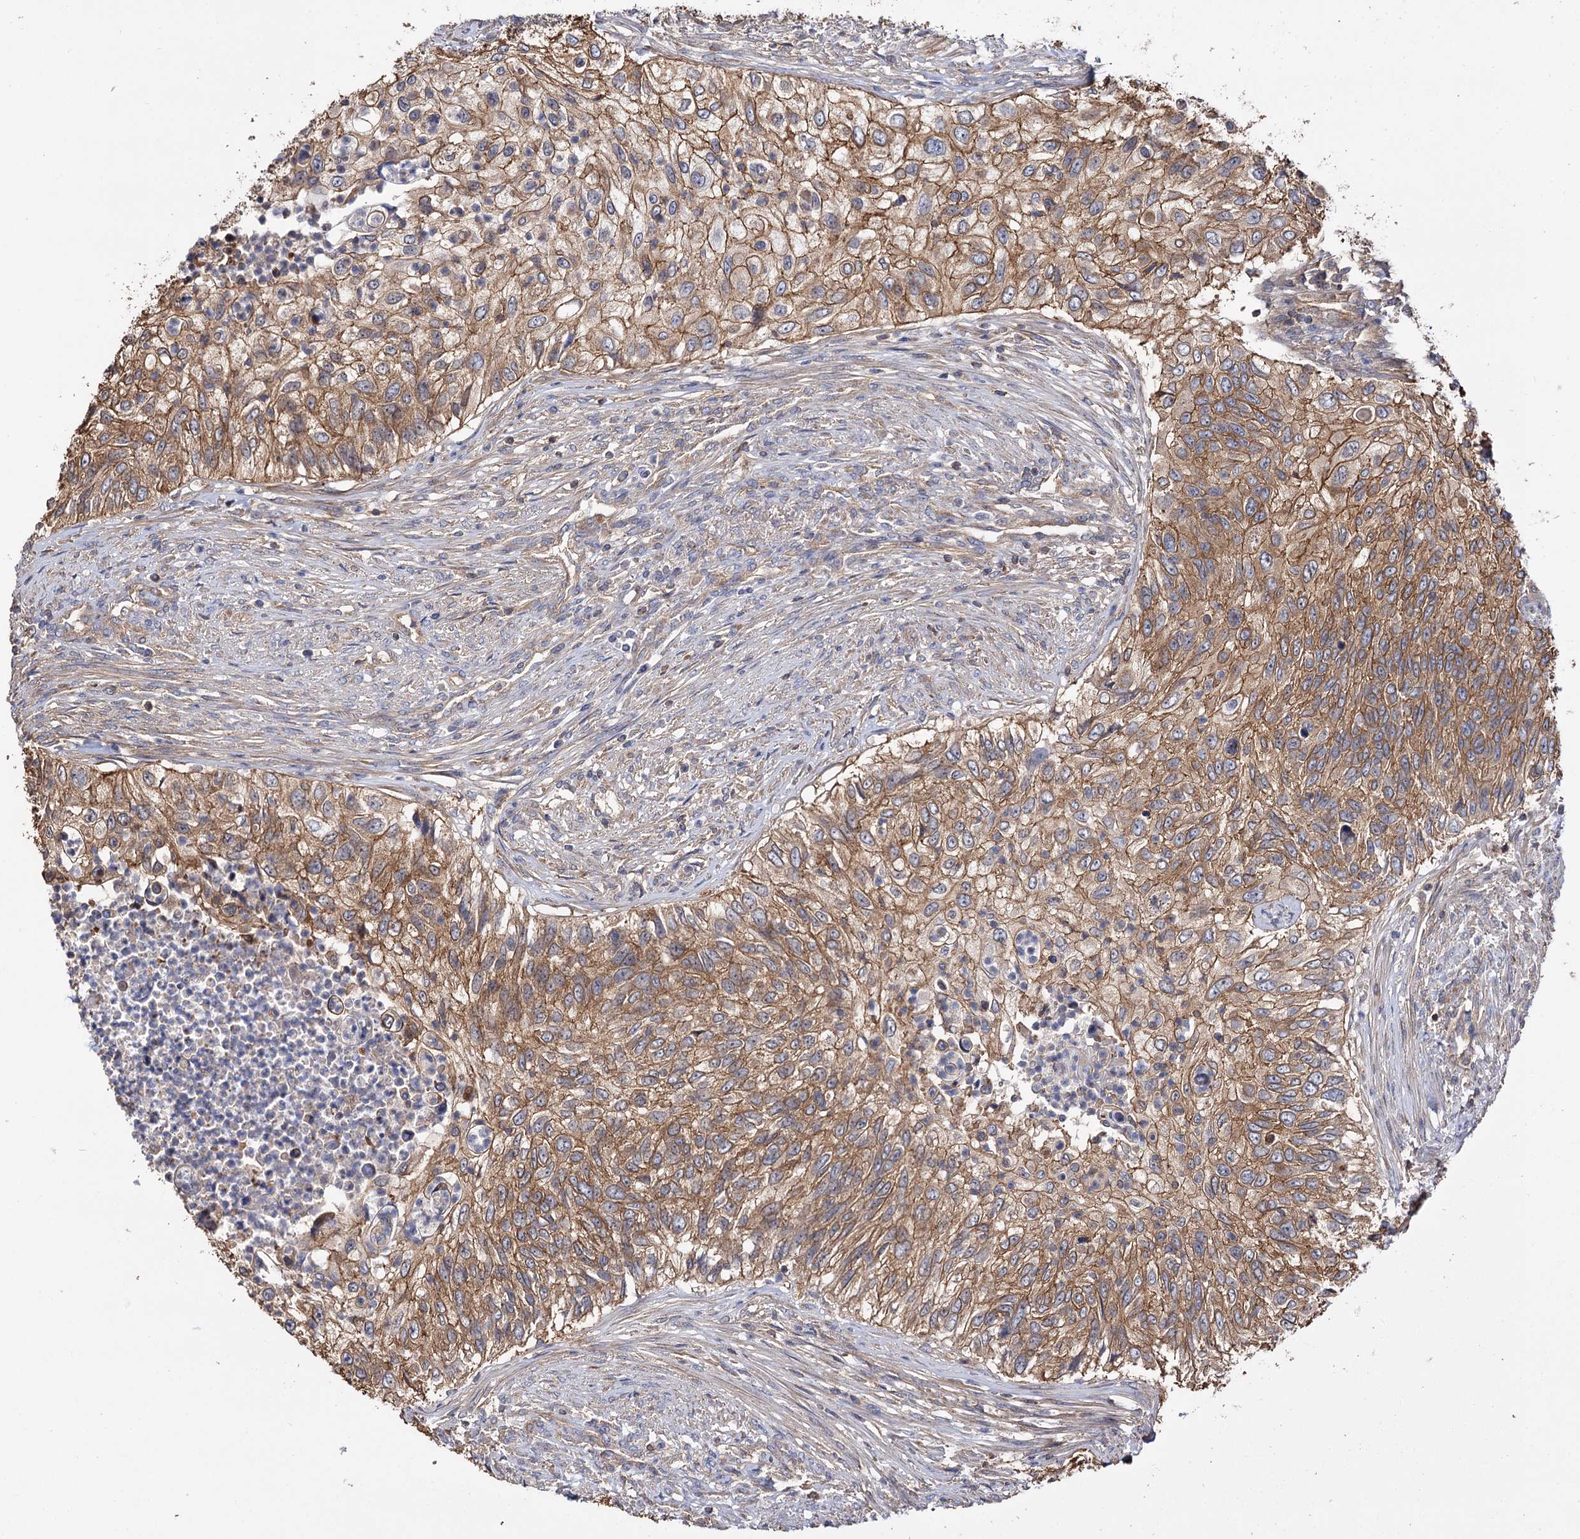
{"staining": {"intensity": "moderate", "quantity": ">75%", "location": "cytoplasmic/membranous"}, "tissue": "urothelial cancer", "cell_type": "Tumor cells", "image_type": "cancer", "snomed": [{"axis": "morphology", "description": "Urothelial carcinoma, High grade"}, {"axis": "topography", "description": "Urinary bladder"}], "caption": "IHC of urothelial carcinoma (high-grade) reveals medium levels of moderate cytoplasmic/membranous positivity in about >75% of tumor cells.", "gene": "IDI1", "patient": {"sex": "female", "age": 60}}